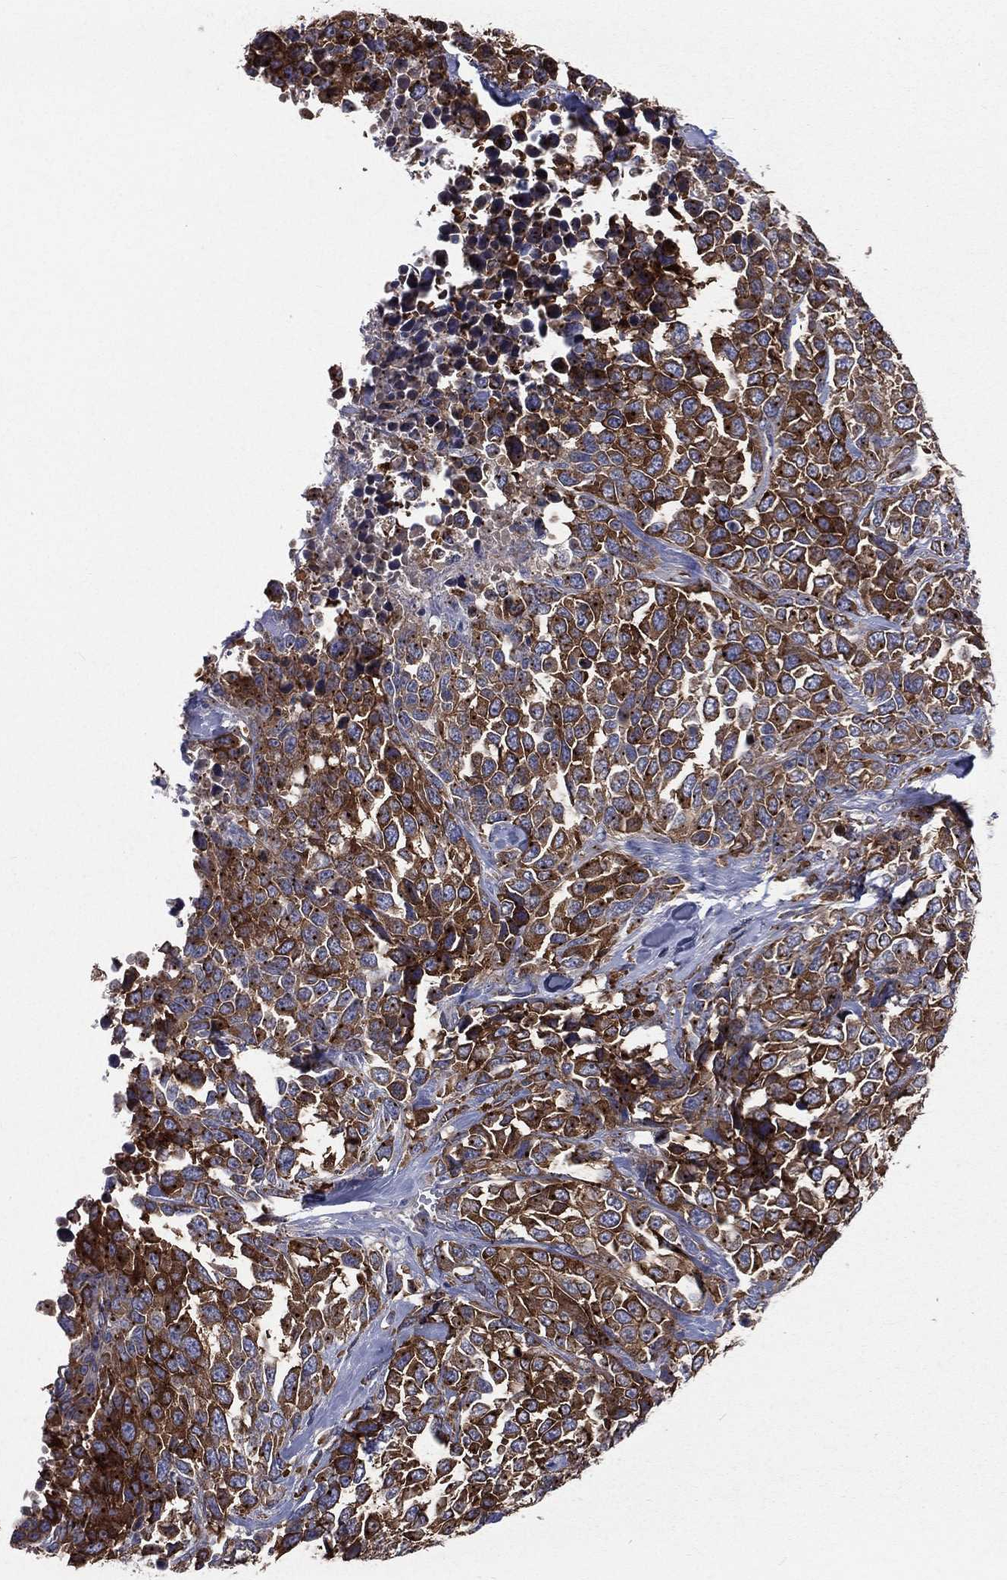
{"staining": {"intensity": "strong", "quantity": ">75%", "location": "cytoplasmic/membranous"}, "tissue": "melanoma", "cell_type": "Tumor cells", "image_type": "cancer", "snomed": [{"axis": "morphology", "description": "Malignant melanoma, Metastatic site"}, {"axis": "topography", "description": "Skin"}], "caption": "This image shows immunohistochemistry (IHC) staining of human malignant melanoma (metastatic site), with high strong cytoplasmic/membranous positivity in about >75% of tumor cells.", "gene": "CROCC", "patient": {"sex": "male", "age": 84}}